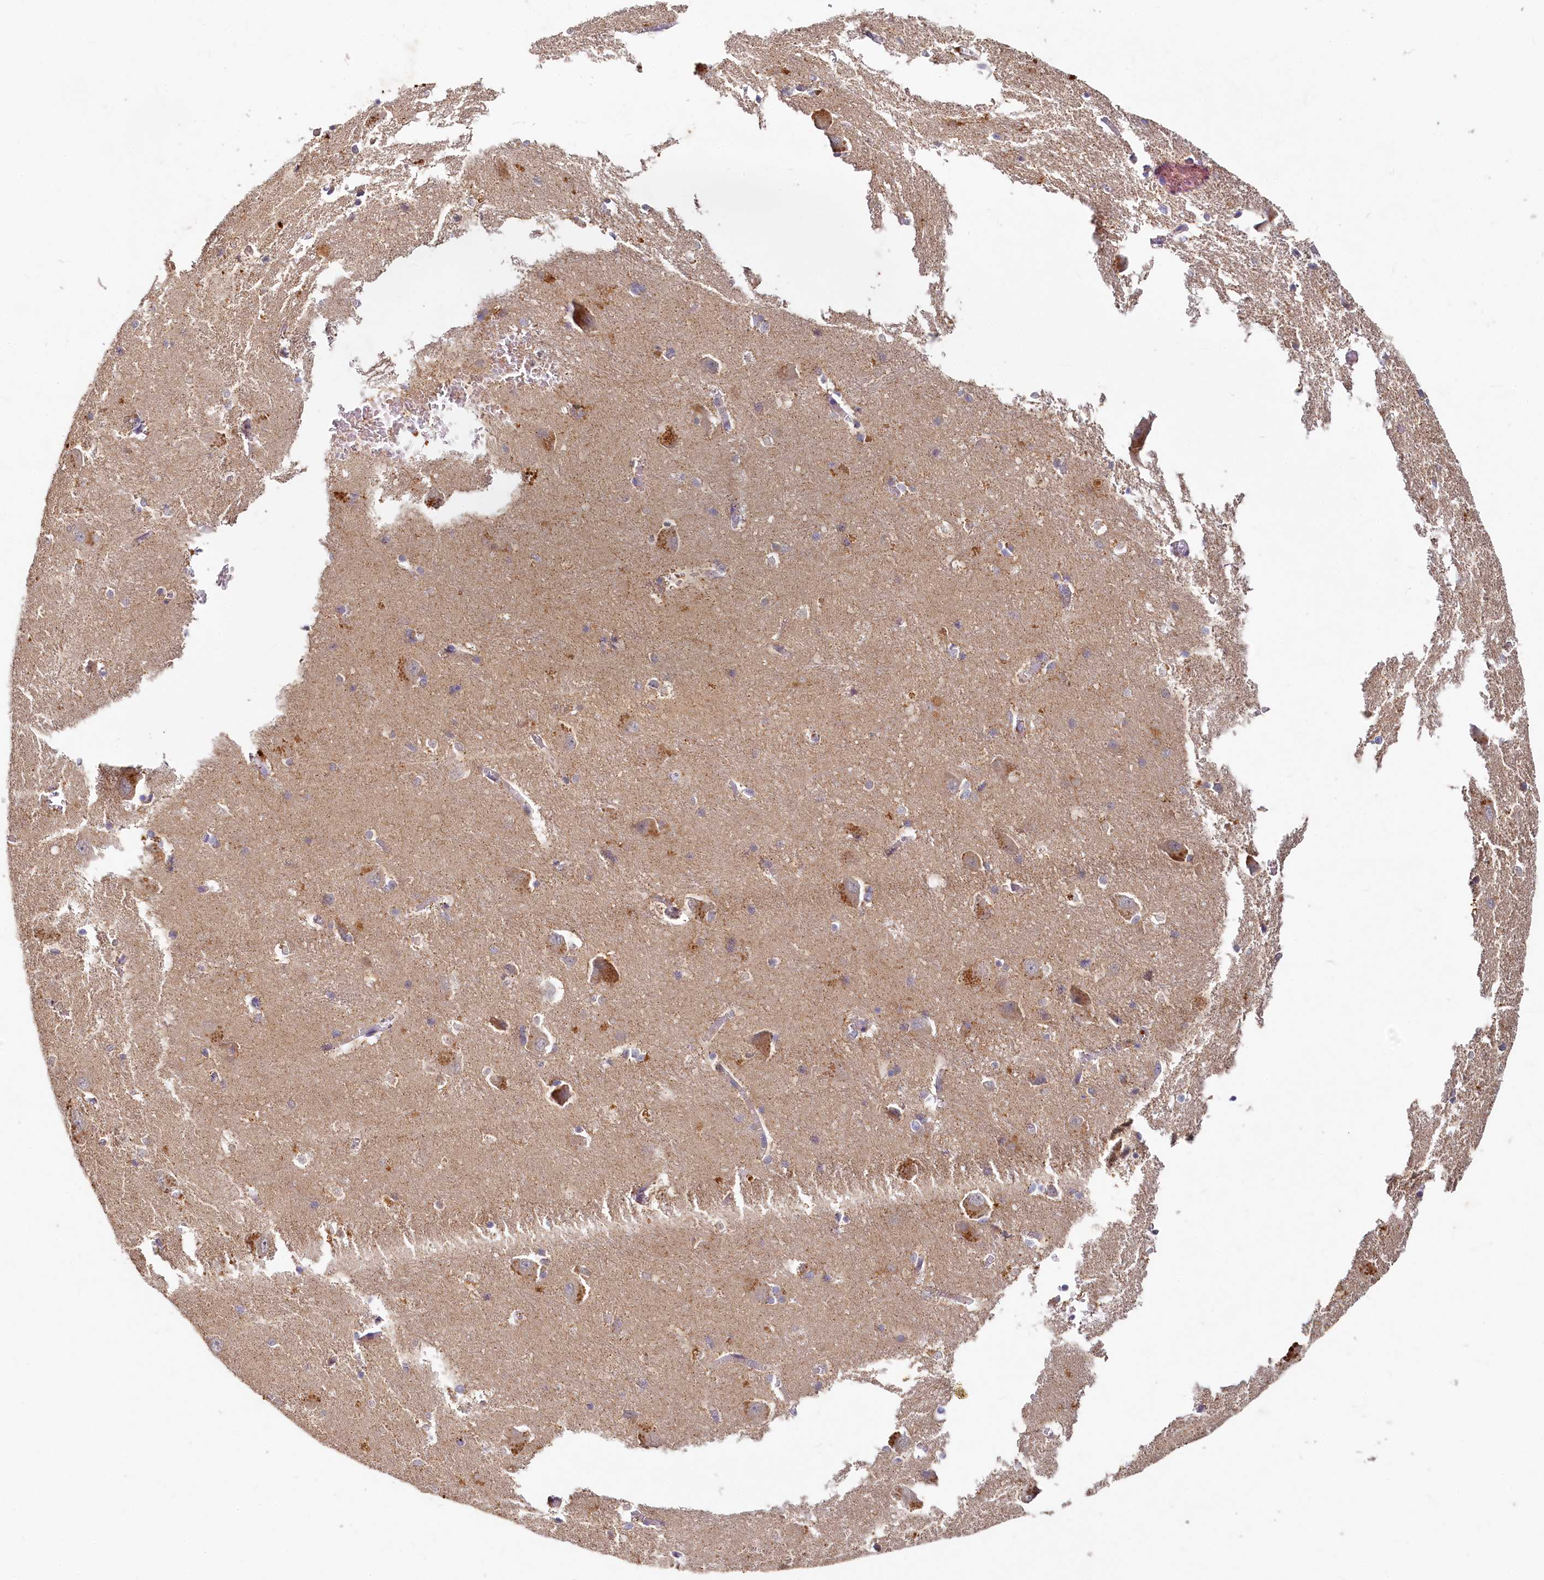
{"staining": {"intensity": "negative", "quantity": "none", "location": "none"}, "tissue": "caudate", "cell_type": "Glial cells", "image_type": "normal", "snomed": [{"axis": "morphology", "description": "Normal tissue, NOS"}, {"axis": "topography", "description": "Lateral ventricle wall"}], "caption": "High power microscopy image of an immunohistochemistry (IHC) histopathology image of normal caudate, revealing no significant positivity in glial cells. (DAB (3,3'-diaminobenzidine) immunohistochemistry, high magnification).", "gene": "HERC3", "patient": {"sex": "male", "age": 37}}